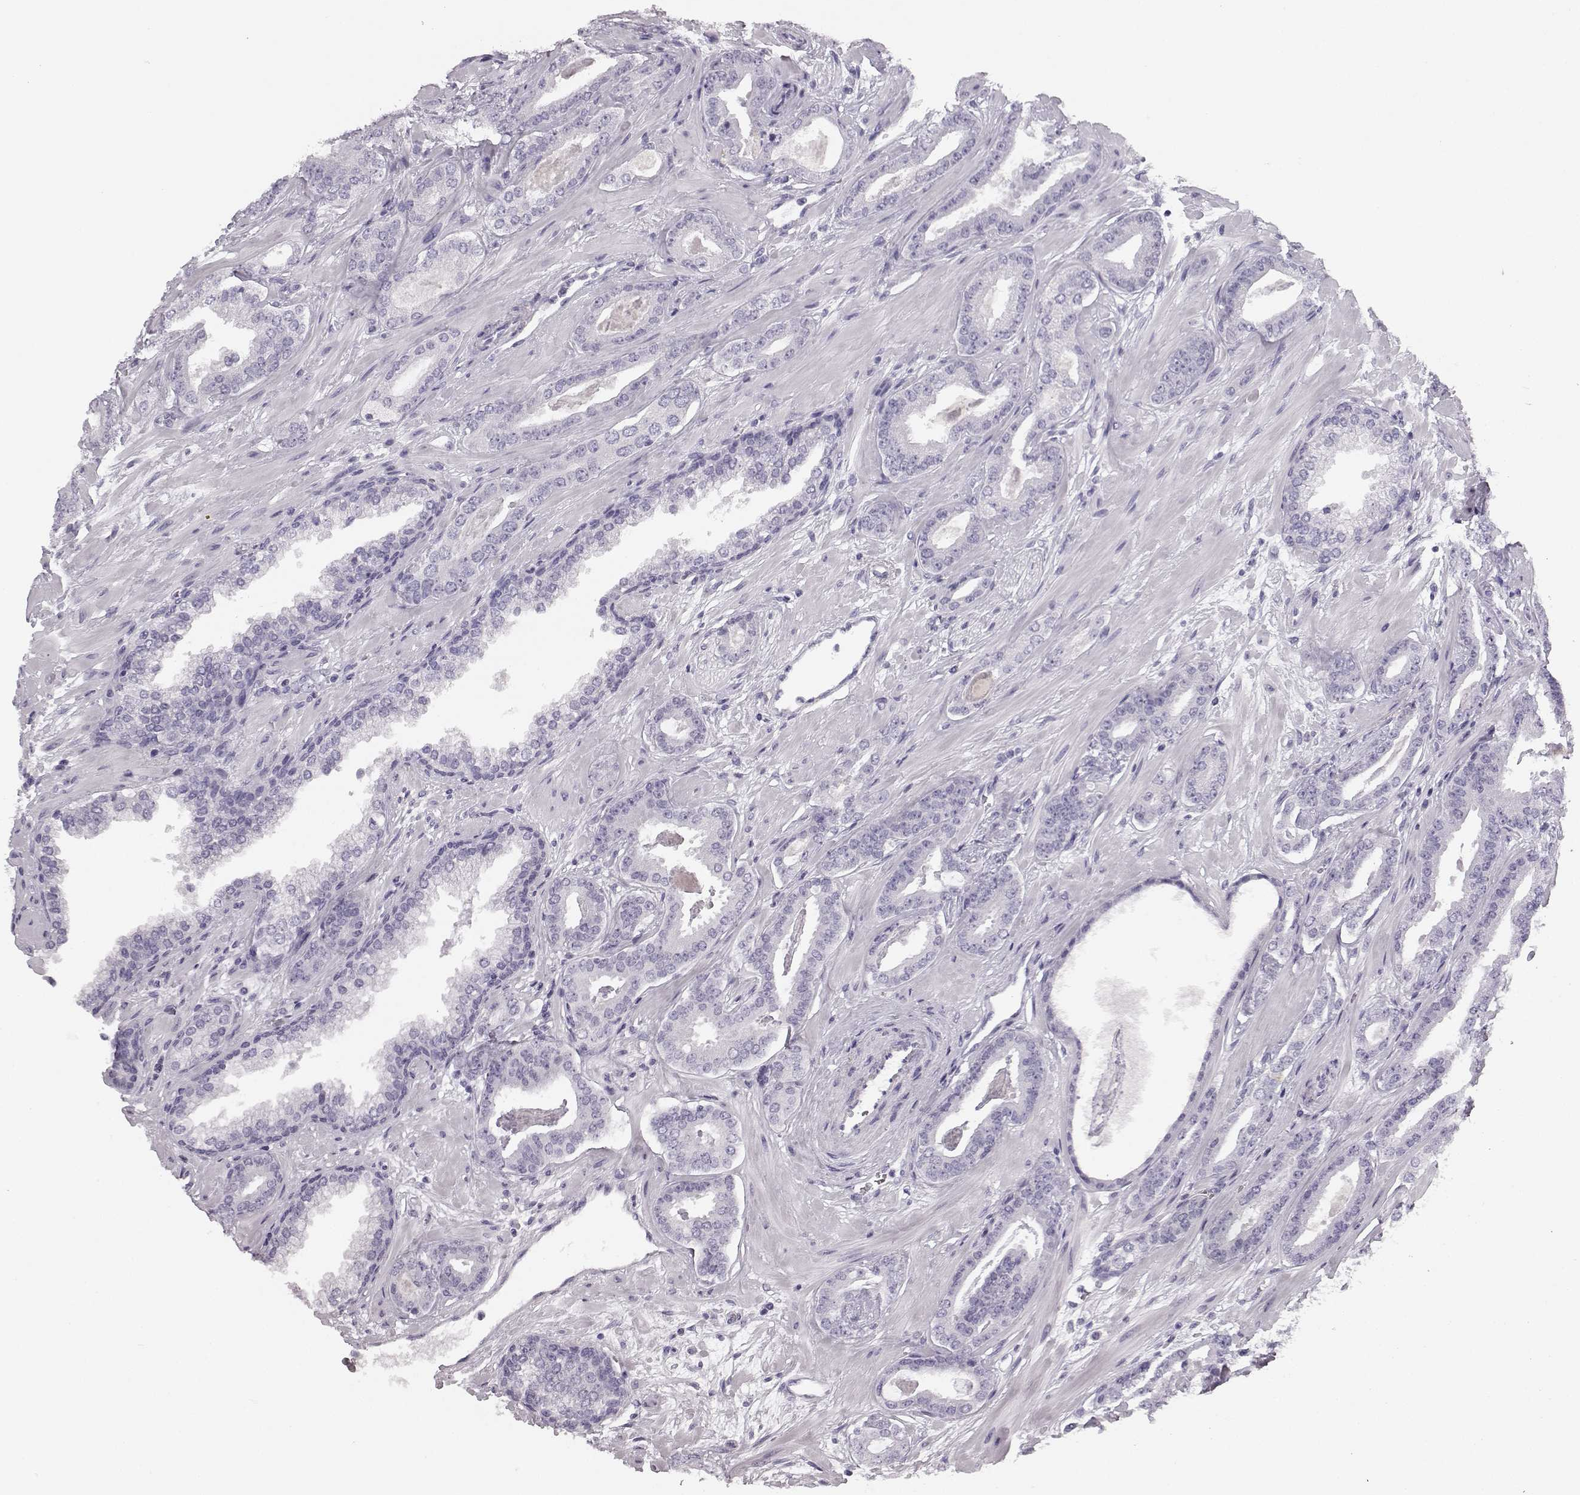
{"staining": {"intensity": "negative", "quantity": "none", "location": "none"}, "tissue": "prostate cancer", "cell_type": "Tumor cells", "image_type": "cancer", "snomed": [{"axis": "morphology", "description": "Adenocarcinoma, Low grade"}, {"axis": "topography", "description": "Prostate"}], "caption": "Immunohistochemical staining of prostate cancer (adenocarcinoma (low-grade)) displays no significant positivity in tumor cells.", "gene": "BFSP2", "patient": {"sex": "male", "age": 61}}